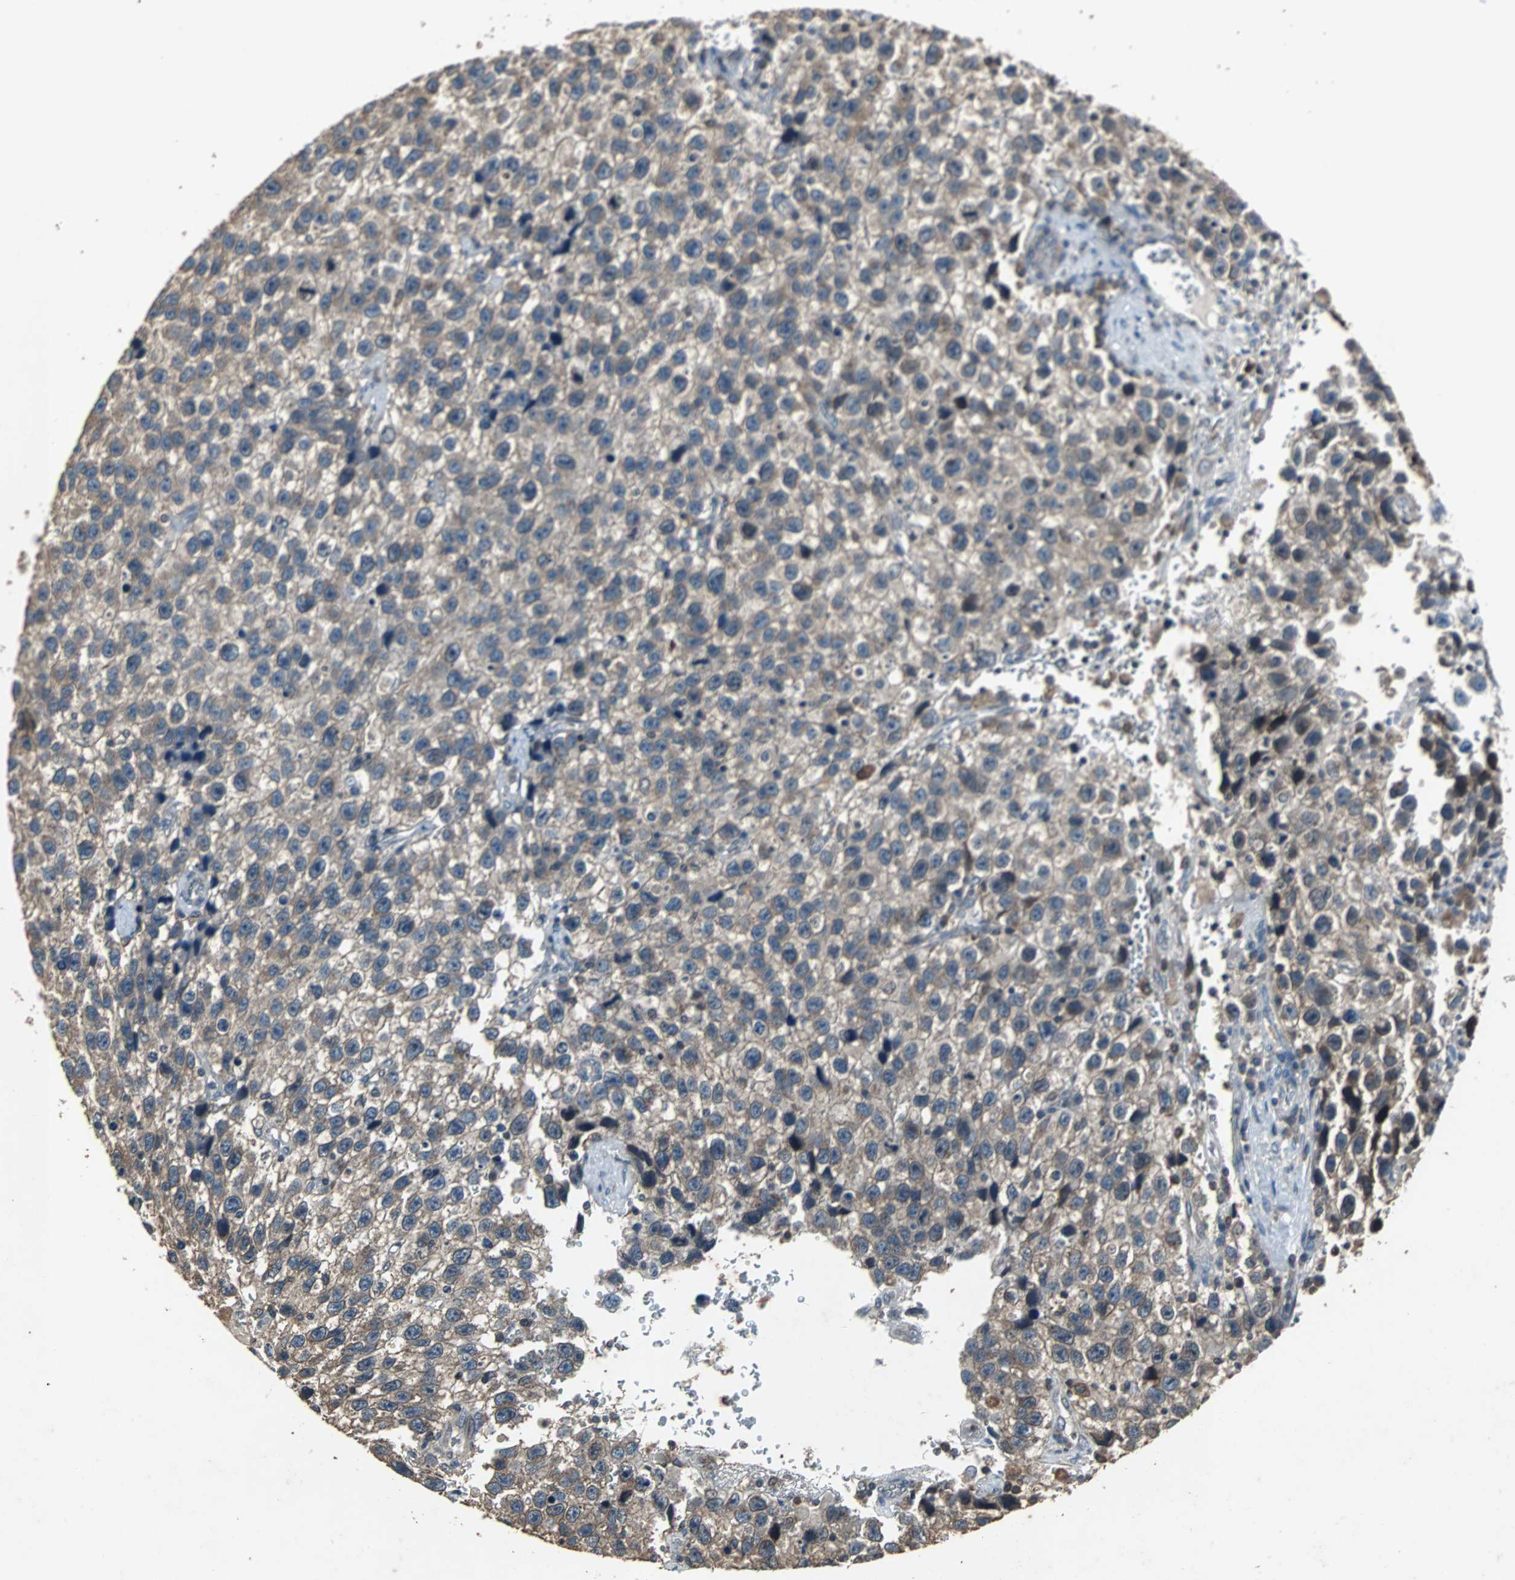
{"staining": {"intensity": "weak", "quantity": ">75%", "location": "cytoplasmic/membranous"}, "tissue": "testis cancer", "cell_type": "Tumor cells", "image_type": "cancer", "snomed": [{"axis": "morphology", "description": "Seminoma, NOS"}, {"axis": "topography", "description": "Testis"}], "caption": "IHC image of testis cancer stained for a protein (brown), which exhibits low levels of weak cytoplasmic/membranous staining in approximately >75% of tumor cells.", "gene": "SOS1", "patient": {"sex": "male", "age": 33}}